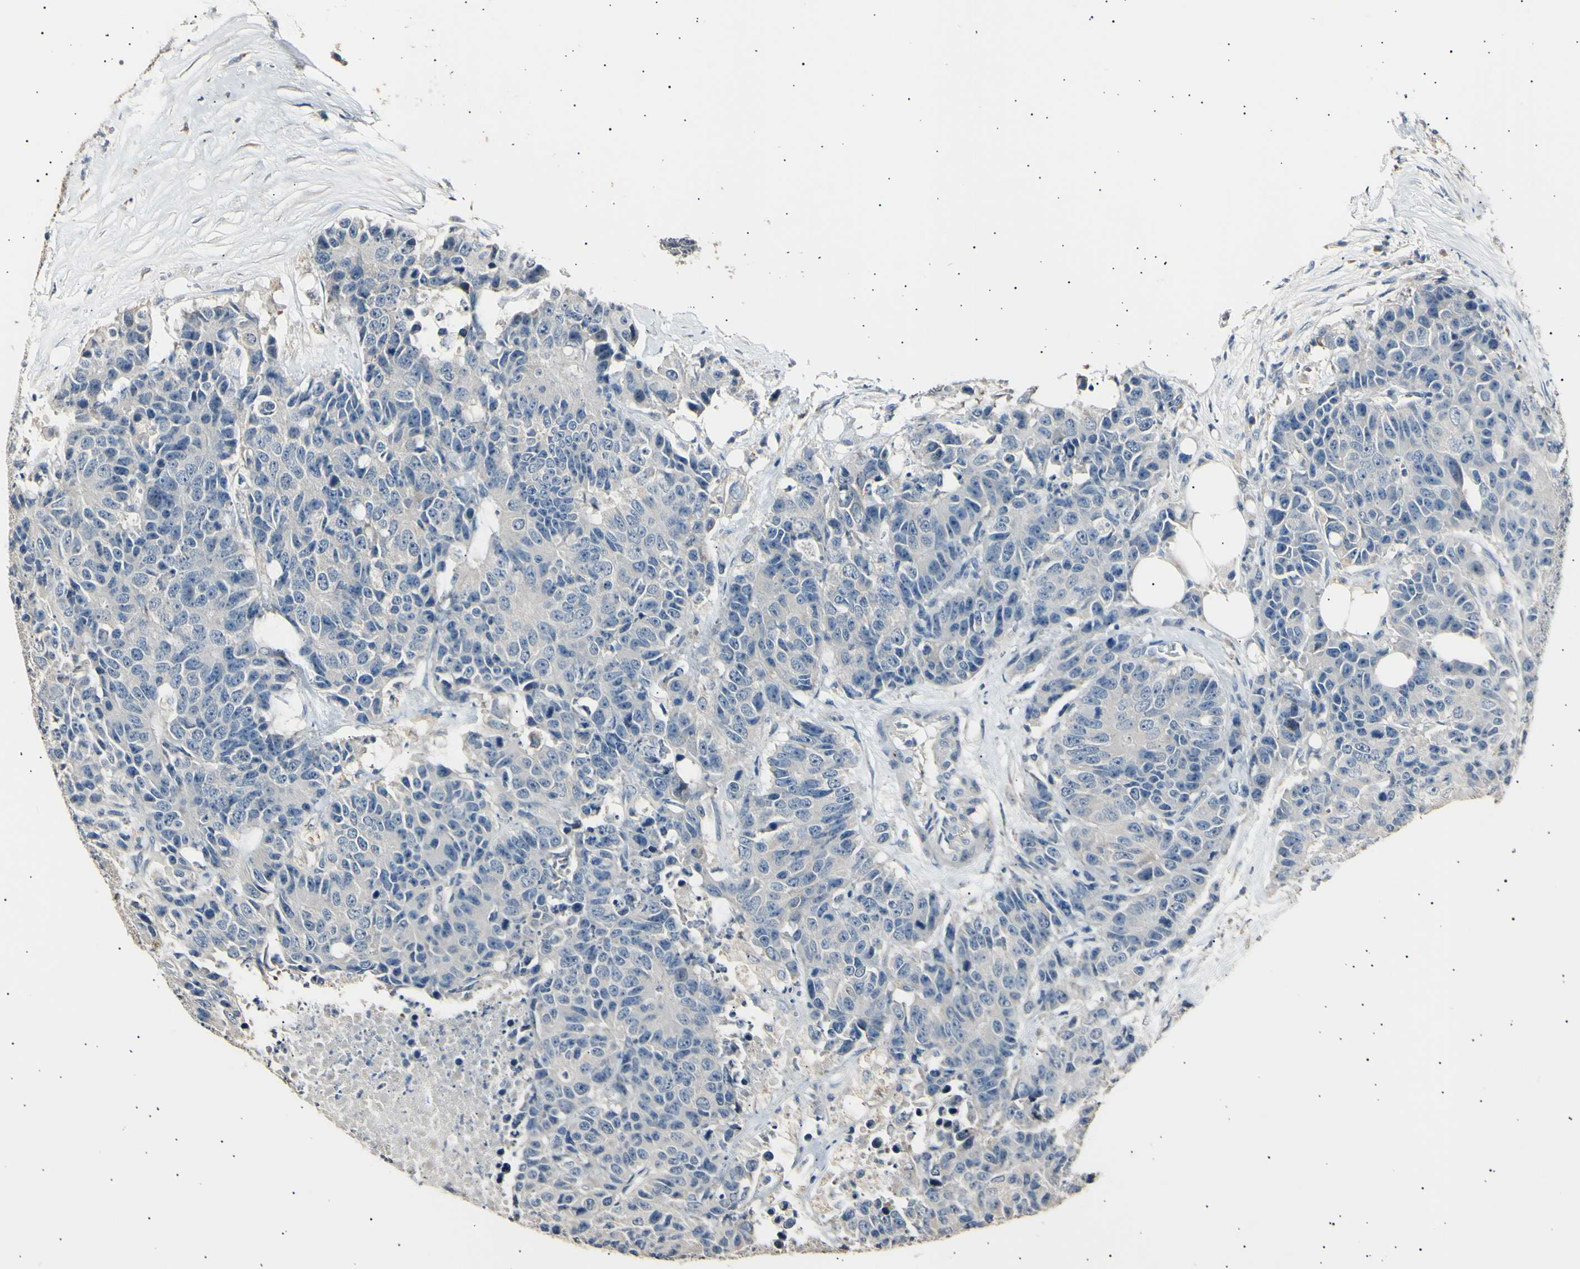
{"staining": {"intensity": "negative", "quantity": "none", "location": "none"}, "tissue": "colorectal cancer", "cell_type": "Tumor cells", "image_type": "cancer", "snomed": [{"axis": "morphology", "description": "Adenocarcinoma, NOS"}, {"axis": "topography", "description": "Colon"}], "caption": "Histopathology image shows no protein expression in tumor cells of colorectal adenocarcinoma tissue.", "gene": "LDLR", "patient": {"sex": "female", "age": 86}}